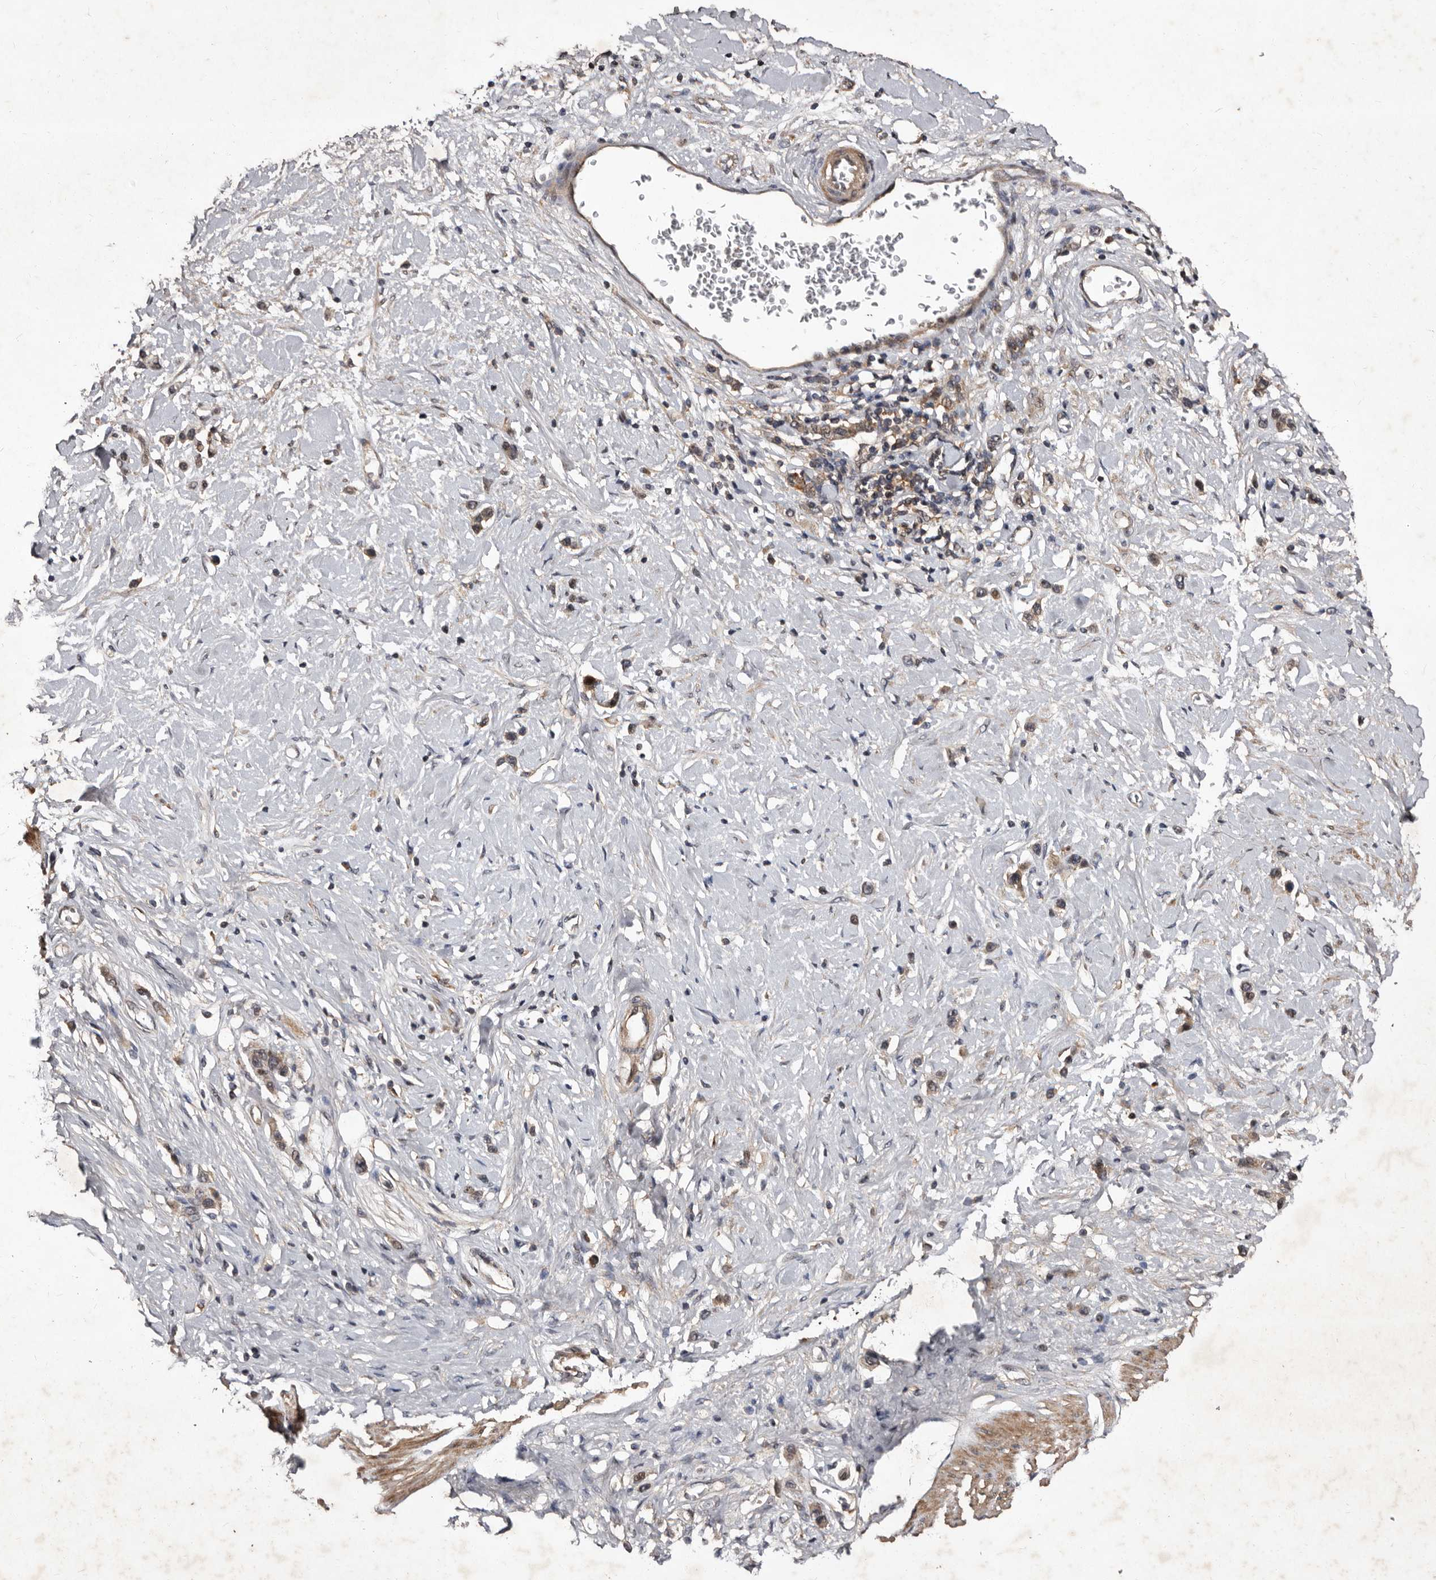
{"staining": {"intensity": "weak", "quantity": ">75%", "location": "cytoplasmic/membranous"}, "tissue": "stomach cancer", "cell_type": "Tumor cells", "image_type": "cancer", "snomed": [{"axis": "morphology", "description": "Adenocarcinoma, NOS"}, {"axis": "topography", "description": "Stomach"}], "caption": "Immunohistochemistry image of neoplastic tissue: stomach cancer (adenocarcinoma) stained using immunohistochemistry (IHC) displays low levels of weak protein expression localized specifically in the cytoplasmic/membranous of tumor cells, appearing as a cytoplasmic/membranous brown color.", "gene": "MKRN3", "patient": {"sex": "female", "age": 65}}